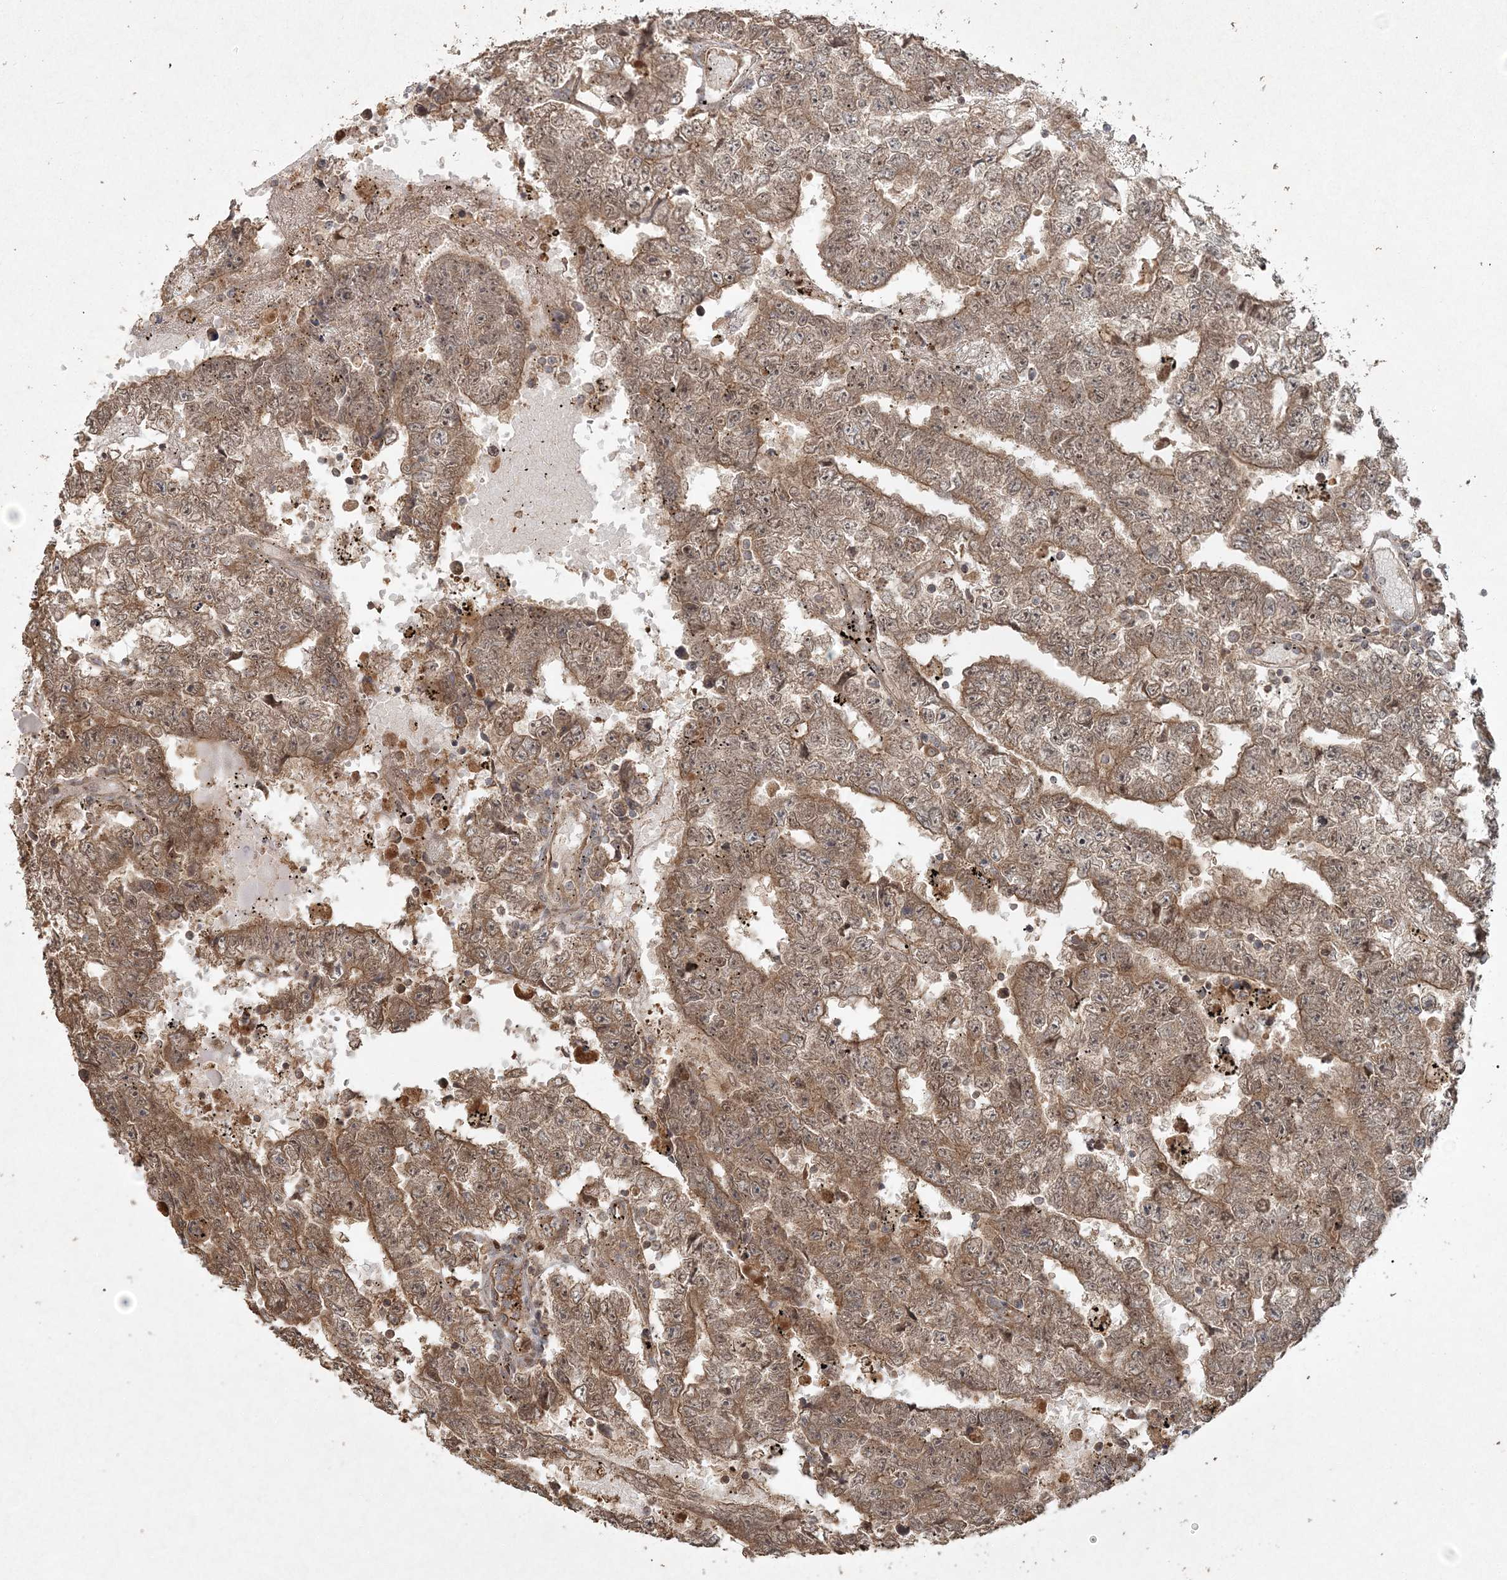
{"staining": {"intensity": "moderate", "quantity": ">75%", "location": "cytoplasmic/membranous,nuclear"}, "tissue": "testis cancer", "cell_type": "Tumor cells", "image_type": "cancer", "snomed": [{"axis": "morphology", "description": "Carcinoma, Embryonal, NOS"}, {"axis": "topography", "description": "Testis"}], "caption": "Embryonal carcinoma (testis) was stained to show a protein in brown. There is medium levels of moderate cytoplasmic/membranous and nuclear positivity in about >75% of tumor cells. The protein is shown in brown color, while the nuclei are stained blue.", "gene": "ANAPC16", "patient": {"sex": "male", "age": 25}}